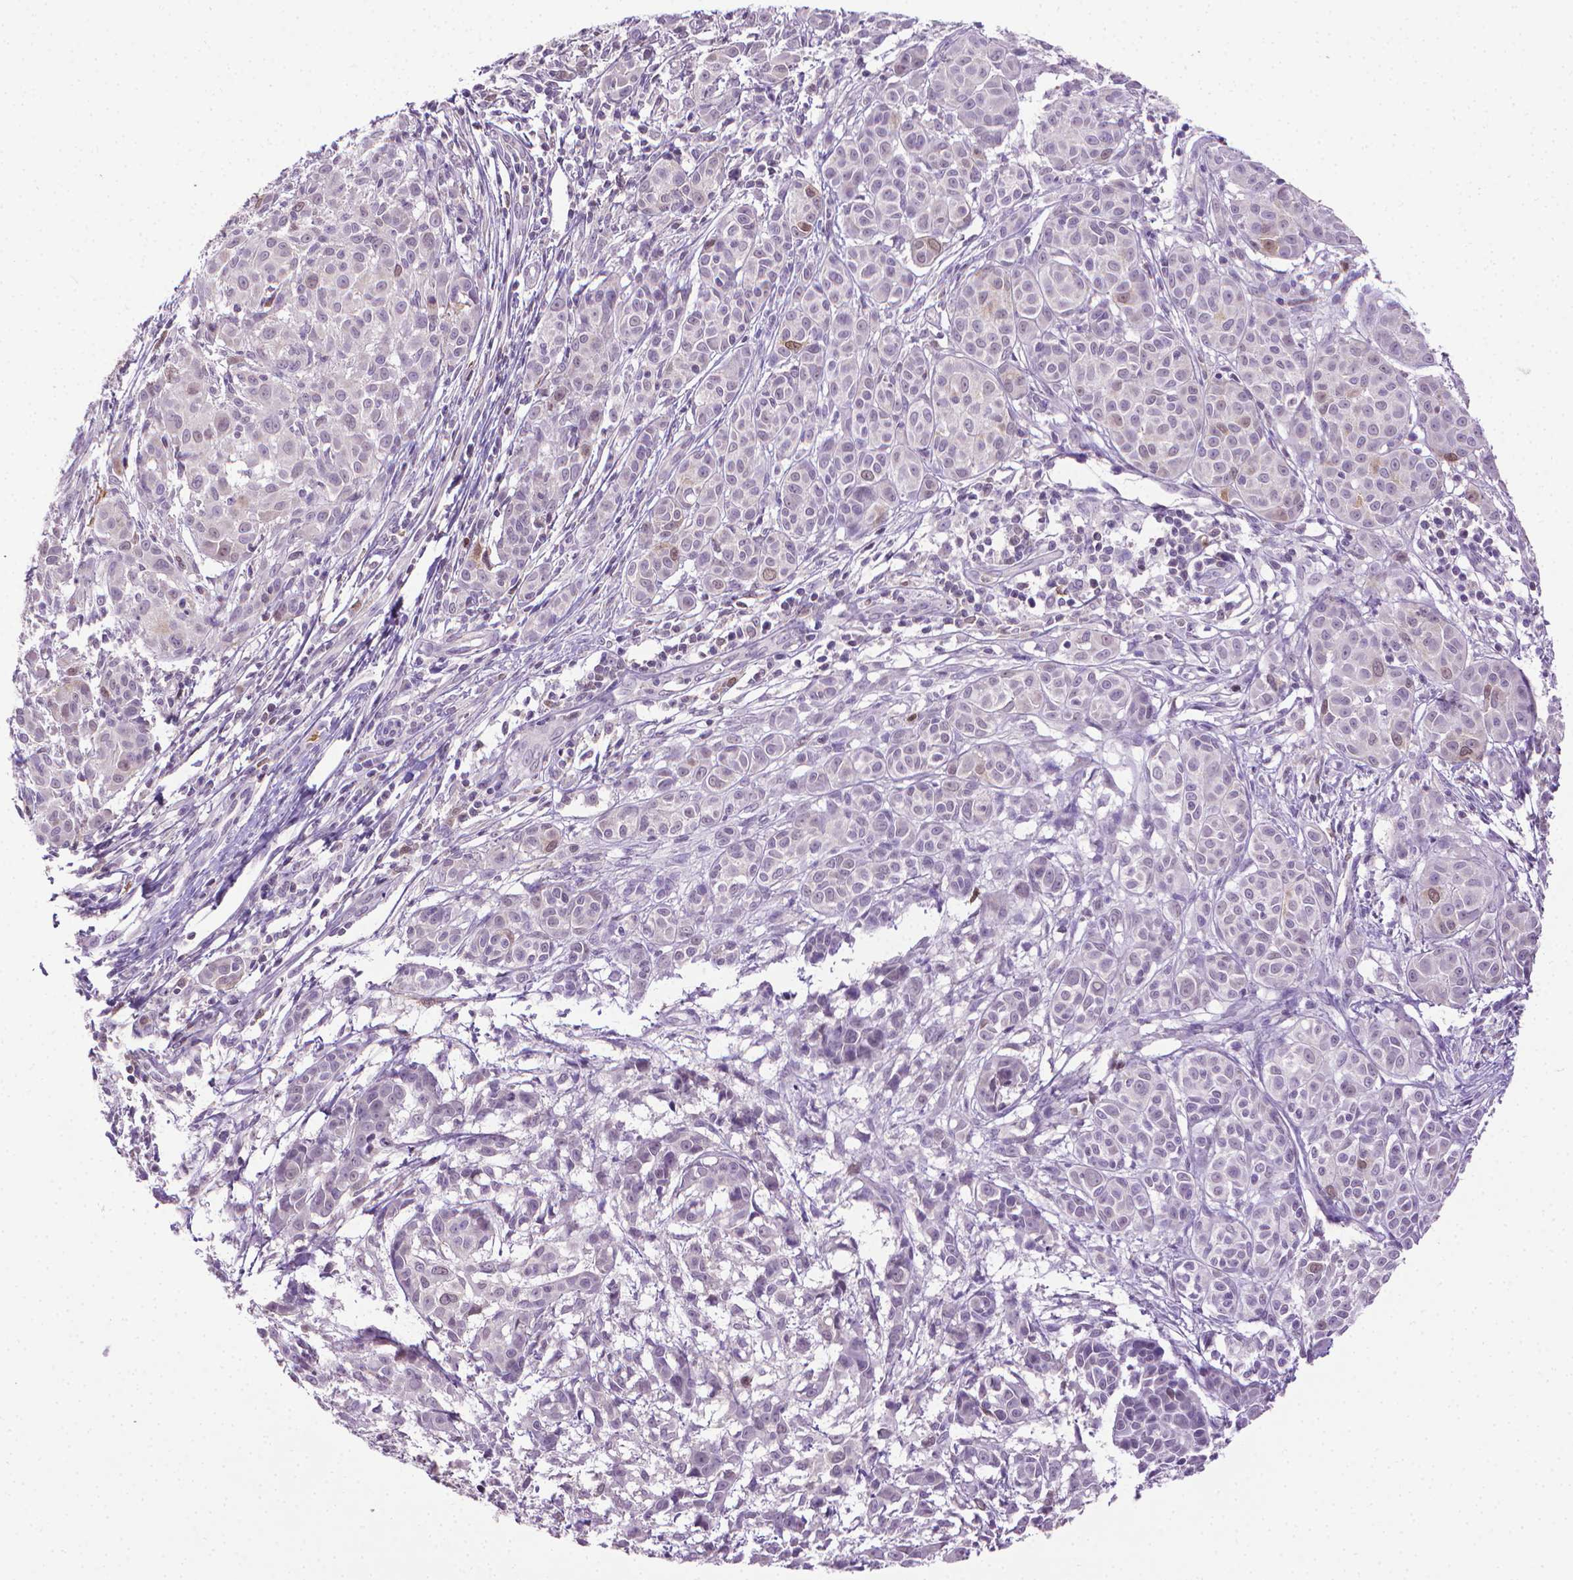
{"staining": {"intensity": "negative", "quantity": "none", "location": "none"}, "tissue": "melanoma", "cell_type": "Tumor cells", "image_type": "cancer", "snomed": [{"axis": "morphology", "description": "Malignant melanoma, NOS"}, {"axis": "topography", "description": "Skin"}], "caption": "Histopathology image shows no protein staining in tumor cells of melanoma tissue.", "gene": "CDKN2D", "patient": {"sex": "male", "age": 48}}